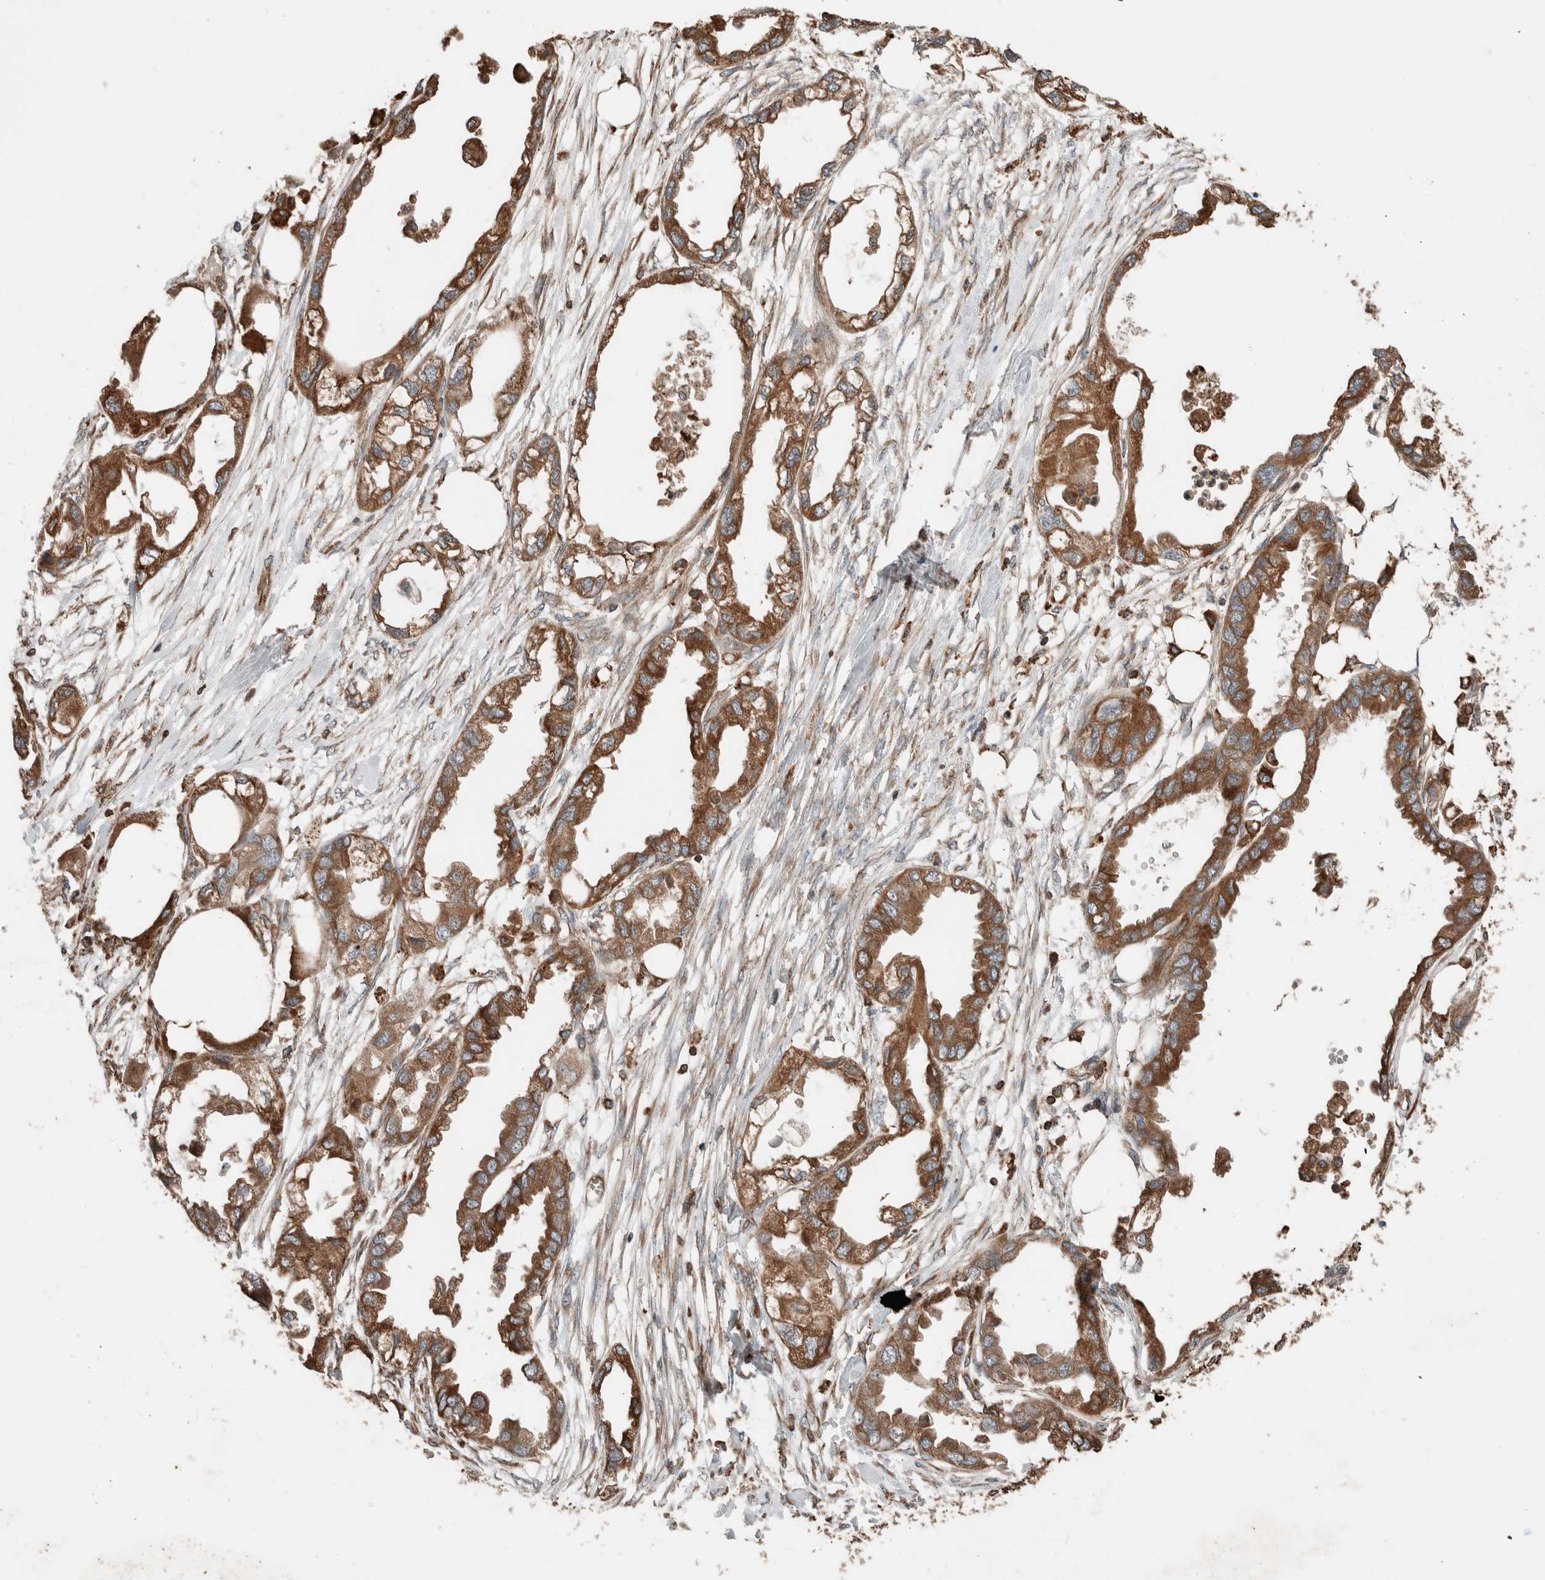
{"staining": {"intensity": "moderate", "quantity": ">75%", "location": "cytoplasmic/membranous"}, "tissue": "endometrial cancer", "cell_type": "Tumor cells", "image_type": "cancer", "snomed": [{"axis": "morphology", "description": "Adenocarcinoma, NOS"}, {"axis": "morphology", "description": "Adenocarcinoma, metastatic, NOS"}, {"axis": "topography", "description": "Adipose tissue"}, {"axis": "topography", "description": "Endometrium"}], "caption": "IHC (DAB (3,3'-diaminobenzidine)) staining of metastatic adenocarcinoma (endometrial) shows moderate cytoplasmic/membranous protein expression in approximately >75% of tumor cells.", "gene": "ERAP2", "patient": {"sex": "female", "age": 67}}